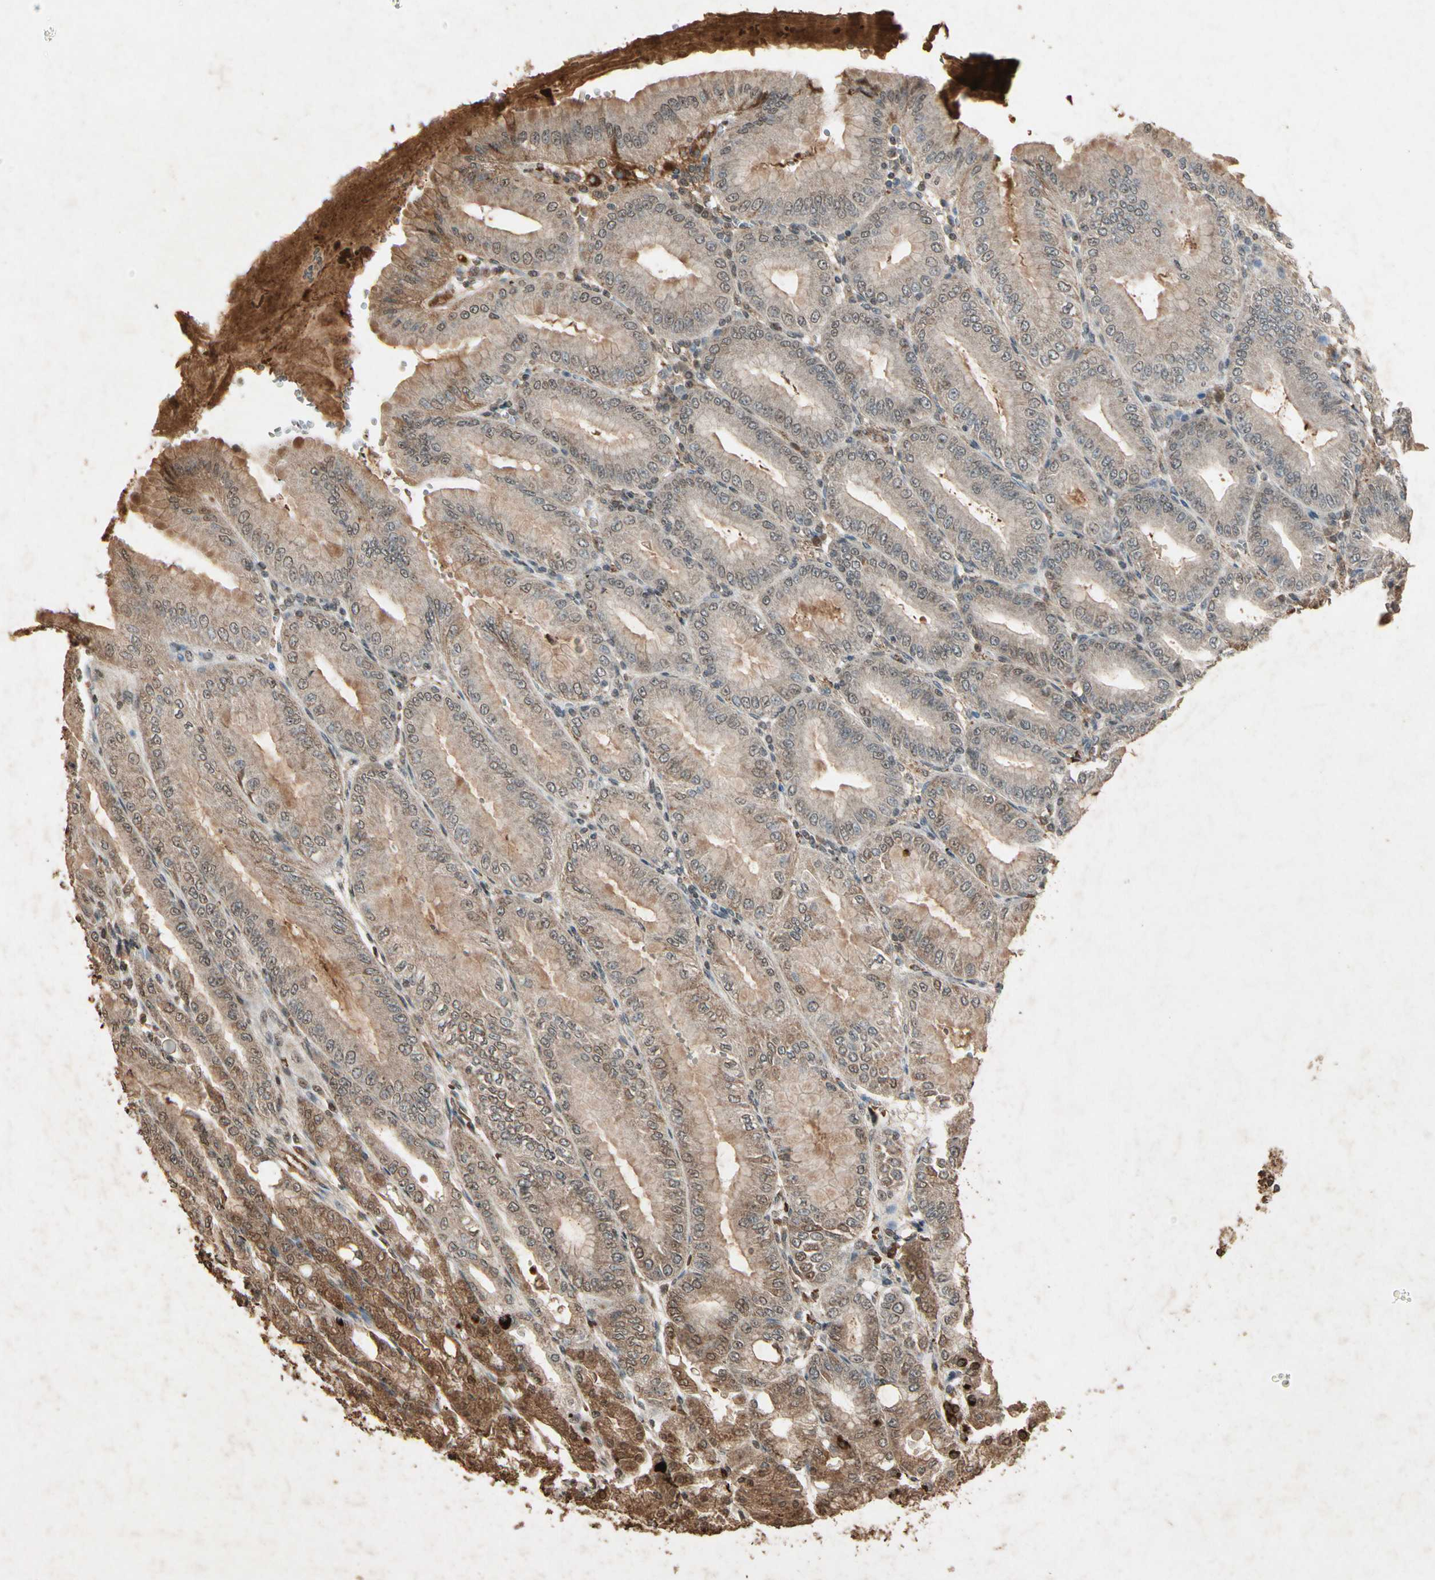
{"staining": {"intensity": "moderate", "quantity": "25%-75%", "location": "cytoplasmic/membranous"}, "tissue": "stomach", "cell_type": "Glandular cells", "image_type": "normal", "snomed": [{"axis": "morphology", "description": "Normal tissue, NOS"}, {"axis": "topography", "description": "Stomach, lower"}], "caption": "This micrograph reveals unremarkable stomach stained with IHC to label a protein in brown. The cytoplasmic/membranous of glandular cells show moderate positivity for the protein. Nuclei are counter-stained blue.", "gene": "GC", "patient": {"sex": "male", "age": 71}}